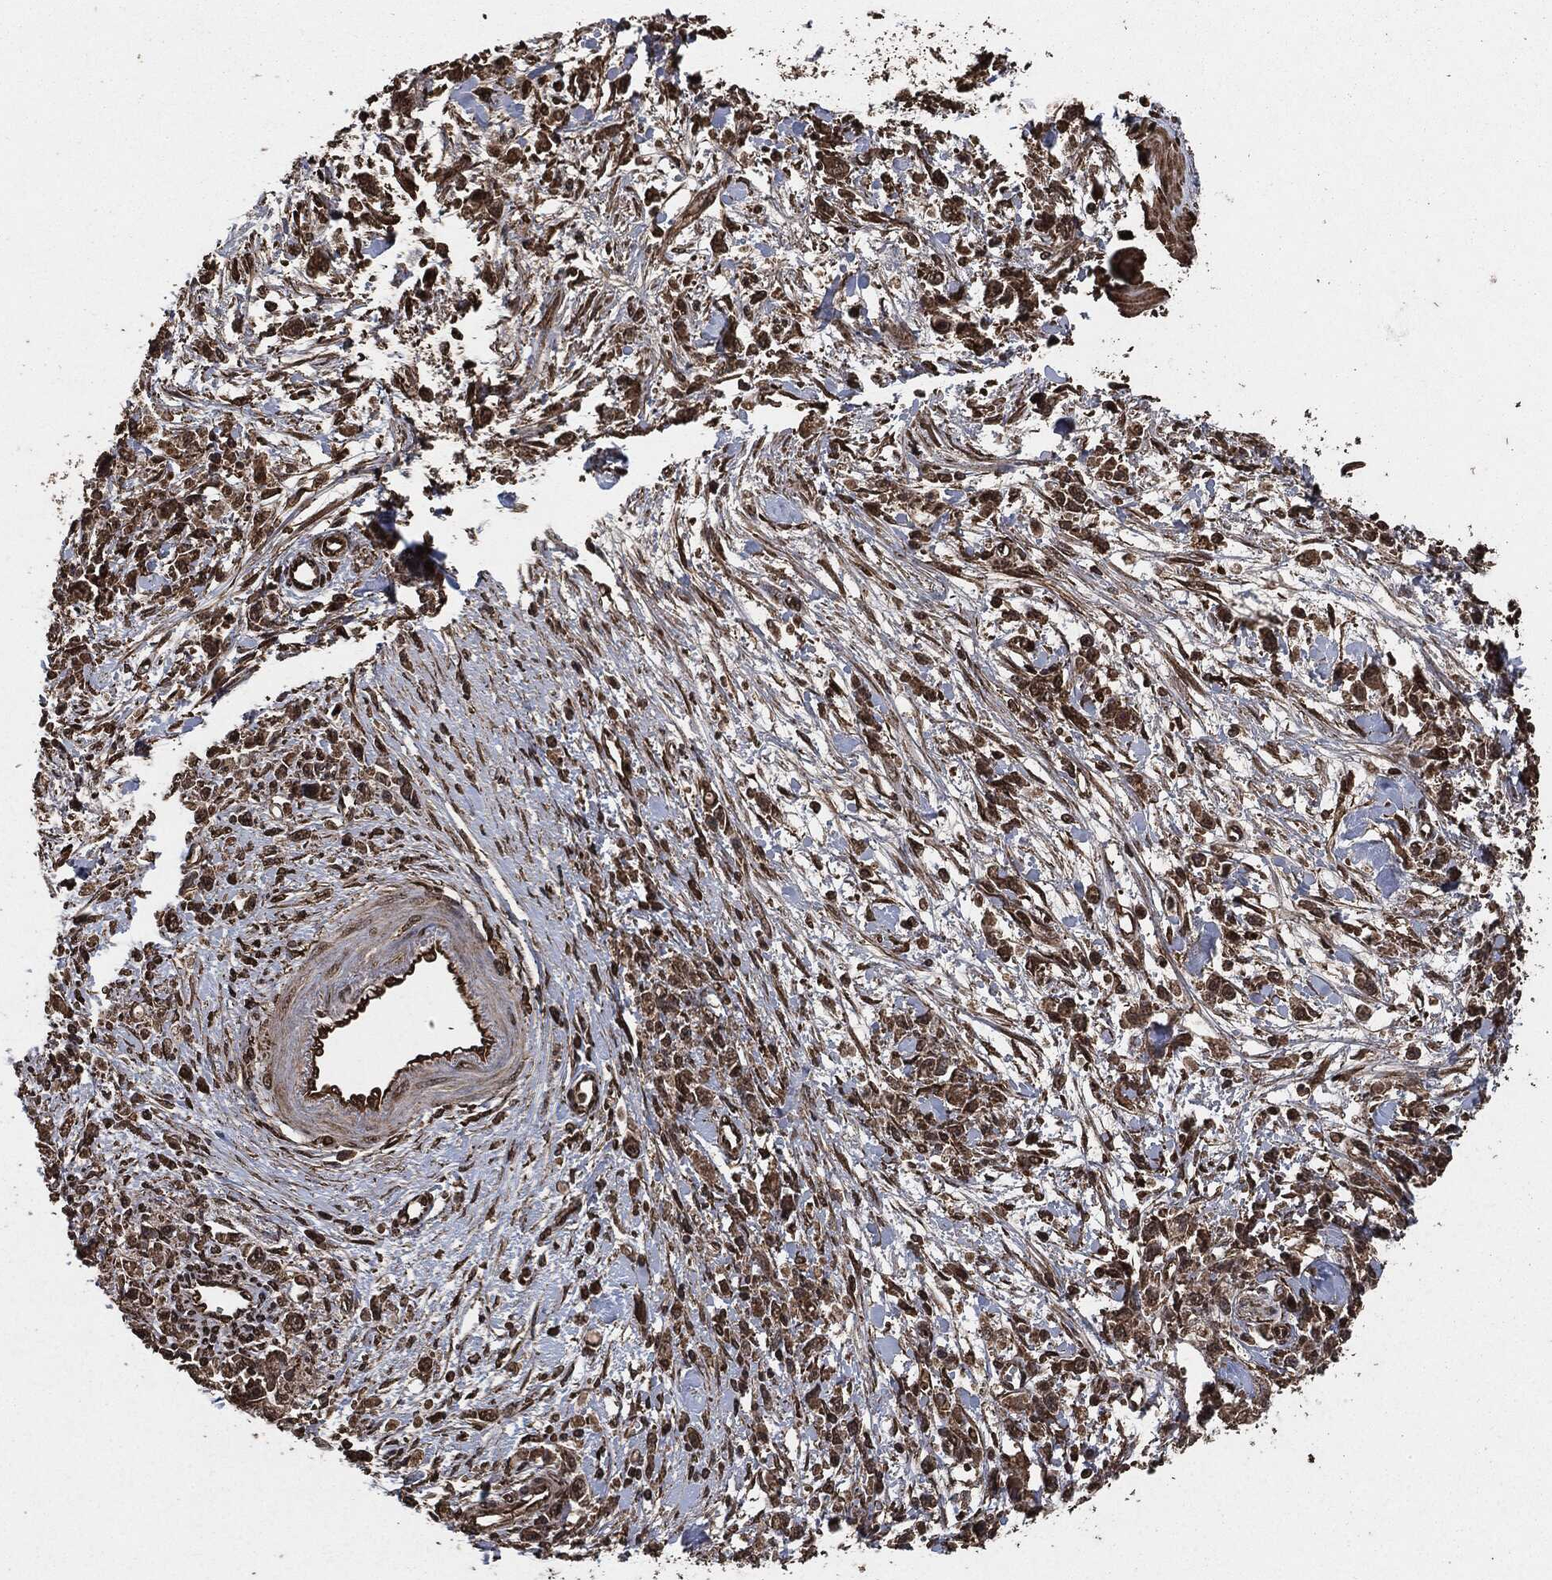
{"staining": {"intensity": "strong", "quantity": "25%-75%", "location": "cytoplasmic/membranous"}, "tissue": "stomach cancer", "cell_type": "Tumor cells", "image_type": "cancer", "snomed": [{"axis": "morphology", "description": "Adenocarcinoma, NOS"}, {"axis": "topography", "description": "Stomach"}], "caption": "Adenocarcinoma (stomach) tissue exhibits strong cytoplasmic/membranous staining in about 25%-75% of tumor cells (IHC, brightfield microscopy, high magnification).", "gene": "EGFR", "patient": {"sex": "female", "age": 59}}